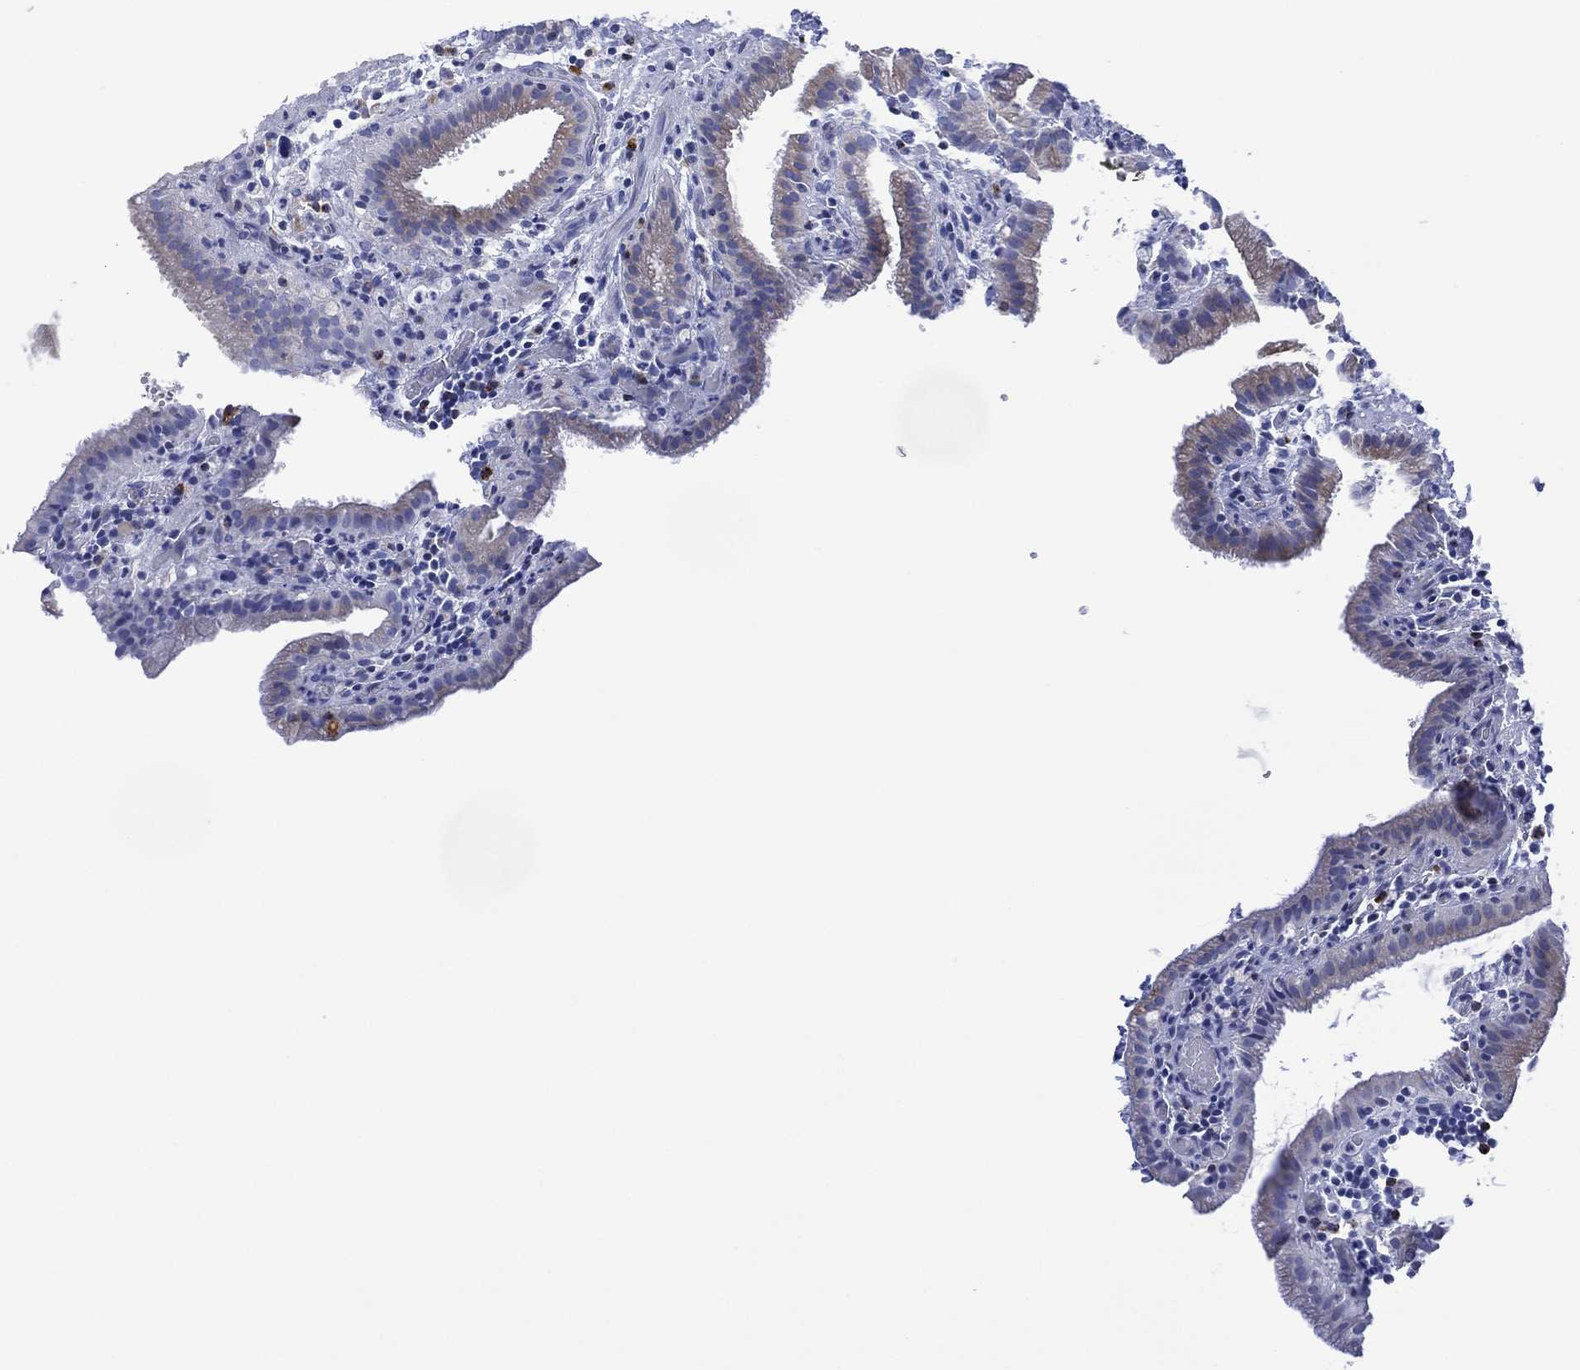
{"staining": {"intensity": "strong", "quantity": "25%-75%", "location": "cytoplasmic/membranous"}, "tissue": "gallbladder", "cell_type": "Glandular cells", "image_type": "normal", "snomed": [{"axis": "morphology", "description": "Normal tissue, NOS"}, {"axis": "topography", "description": "Gallbladder"}], "caption": "An immunohistochemistry photomicrograph of normal tissue is shown. Protein staining in brown shows strong cytoplasmic/membranous positivity in gallbladder within glandular cells.", "gene": "DPP4", "patient": {"sex": "male", "age": 62}}